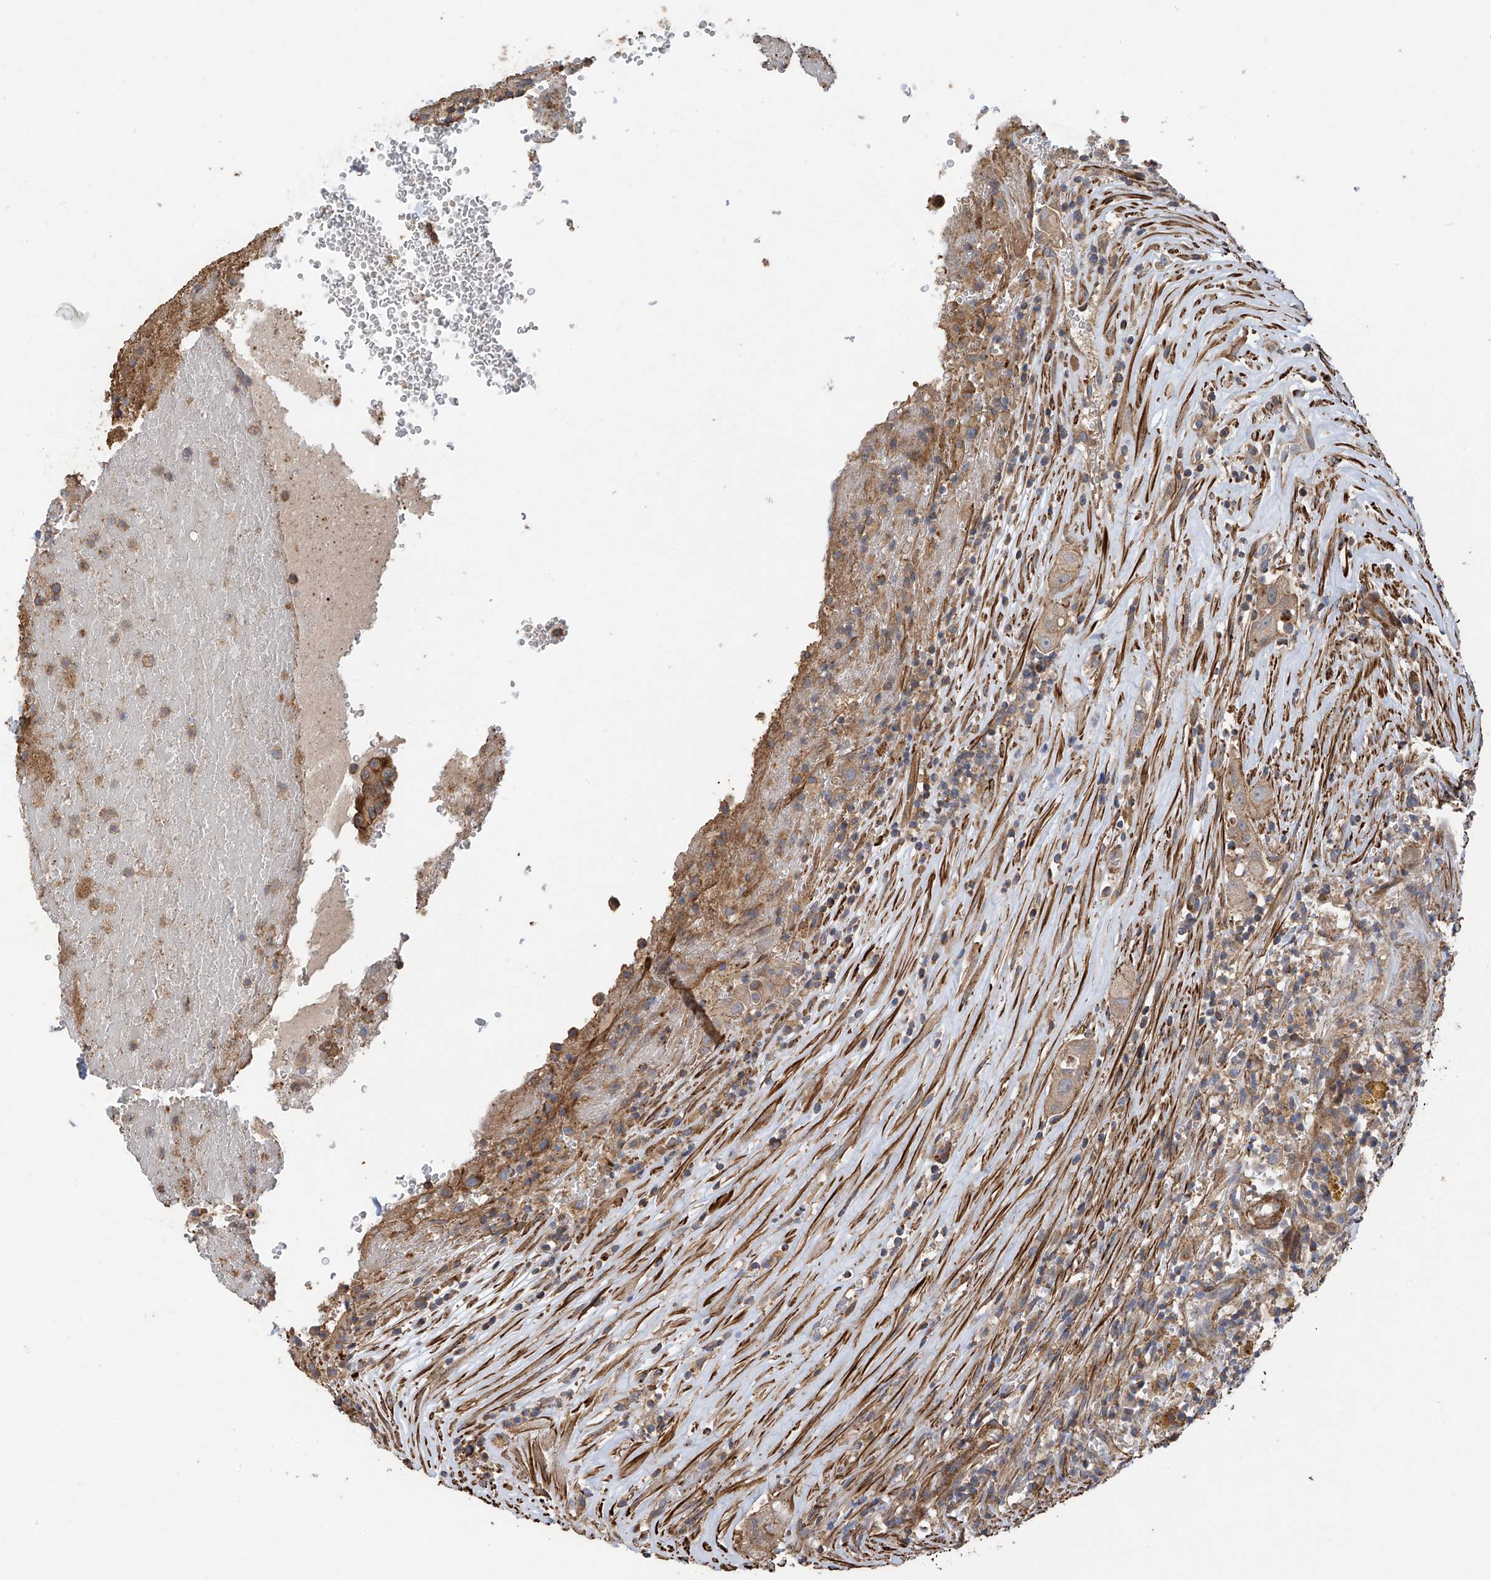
{"staining": {"intensity": "weak", "quantity": ">75%", "location": "cytoplasmic/membranous"}, "tissue": "thyroid cancer", "cell_type": "Tumor cells", "image_type": "cancer", "snomed": [{"axis": "morphology", "description": "Papillary adenocarcinoma, NOS"}, {"axis": "topography", "description": "Thyroid gland"}], "caption": "Protein staining displays weak cytoplasmic/membranous staining in approximately >75% of tumor cells in thyroid cancer (papillary adenocarcinoma).", "gene": "SLC43A3", "patient": {"sex": "male", "age": 77}}